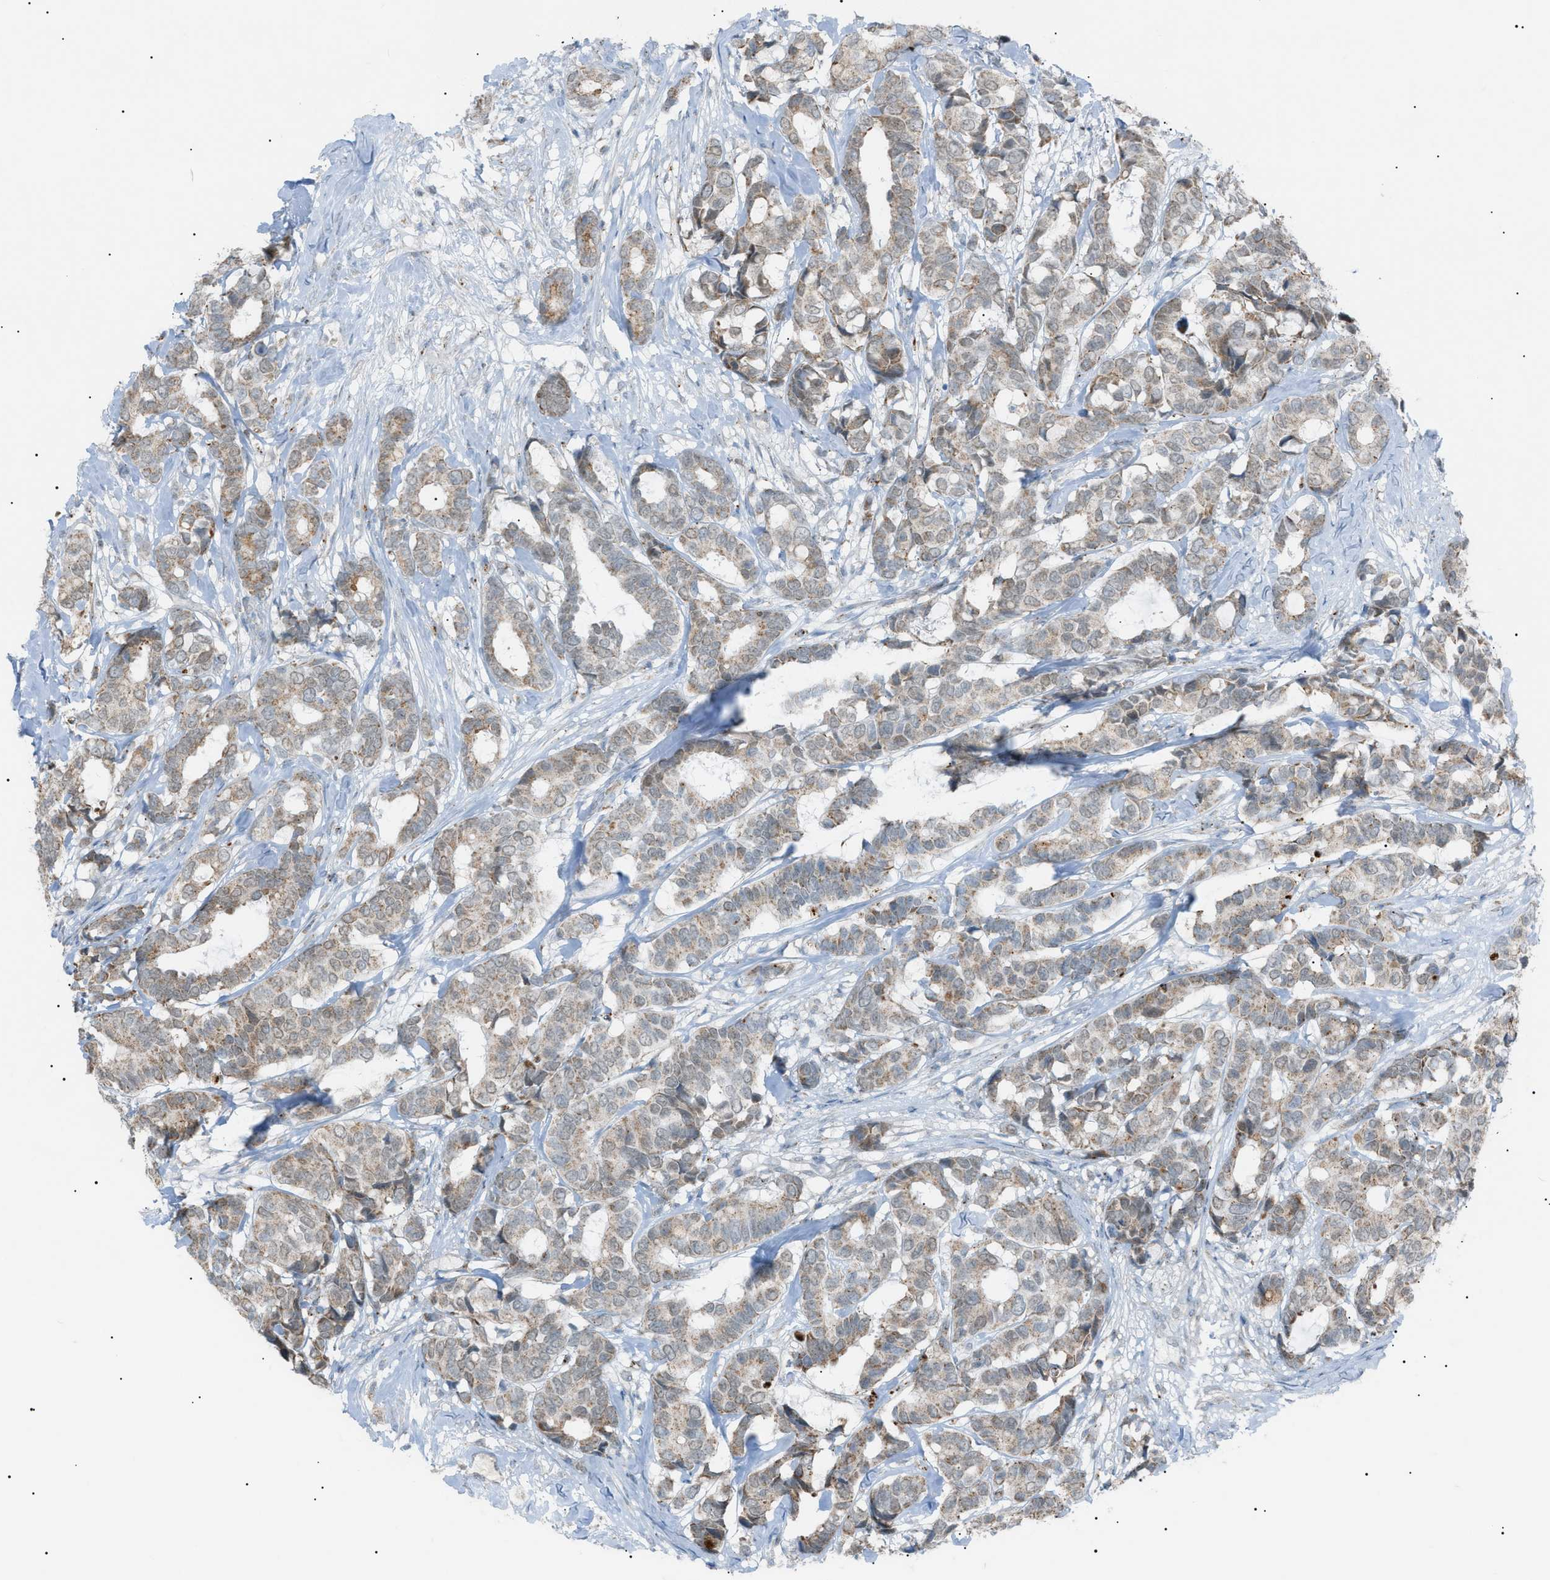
{"staining": {"intensity": "weak", "quantity": ">75%", "location": "cytoplasmic/membranous"}, "tissue": "breast cancer", "cell_type": "Tumor cells", "image_type": "cancer", "snomed": [{"axis": "morphology", "description": "Duct carcinoma"}, {"axis": "topography", "description": "Breast"}], "caption": "DAB immunohistochemical staining of breast invasive ductal carcinoma reveals weak cytoplasmic/membranous protein staining in approximately >75% of tumor cells.", "gene": "ZNF516", "patient": {"sex": "female", "age": 87}}